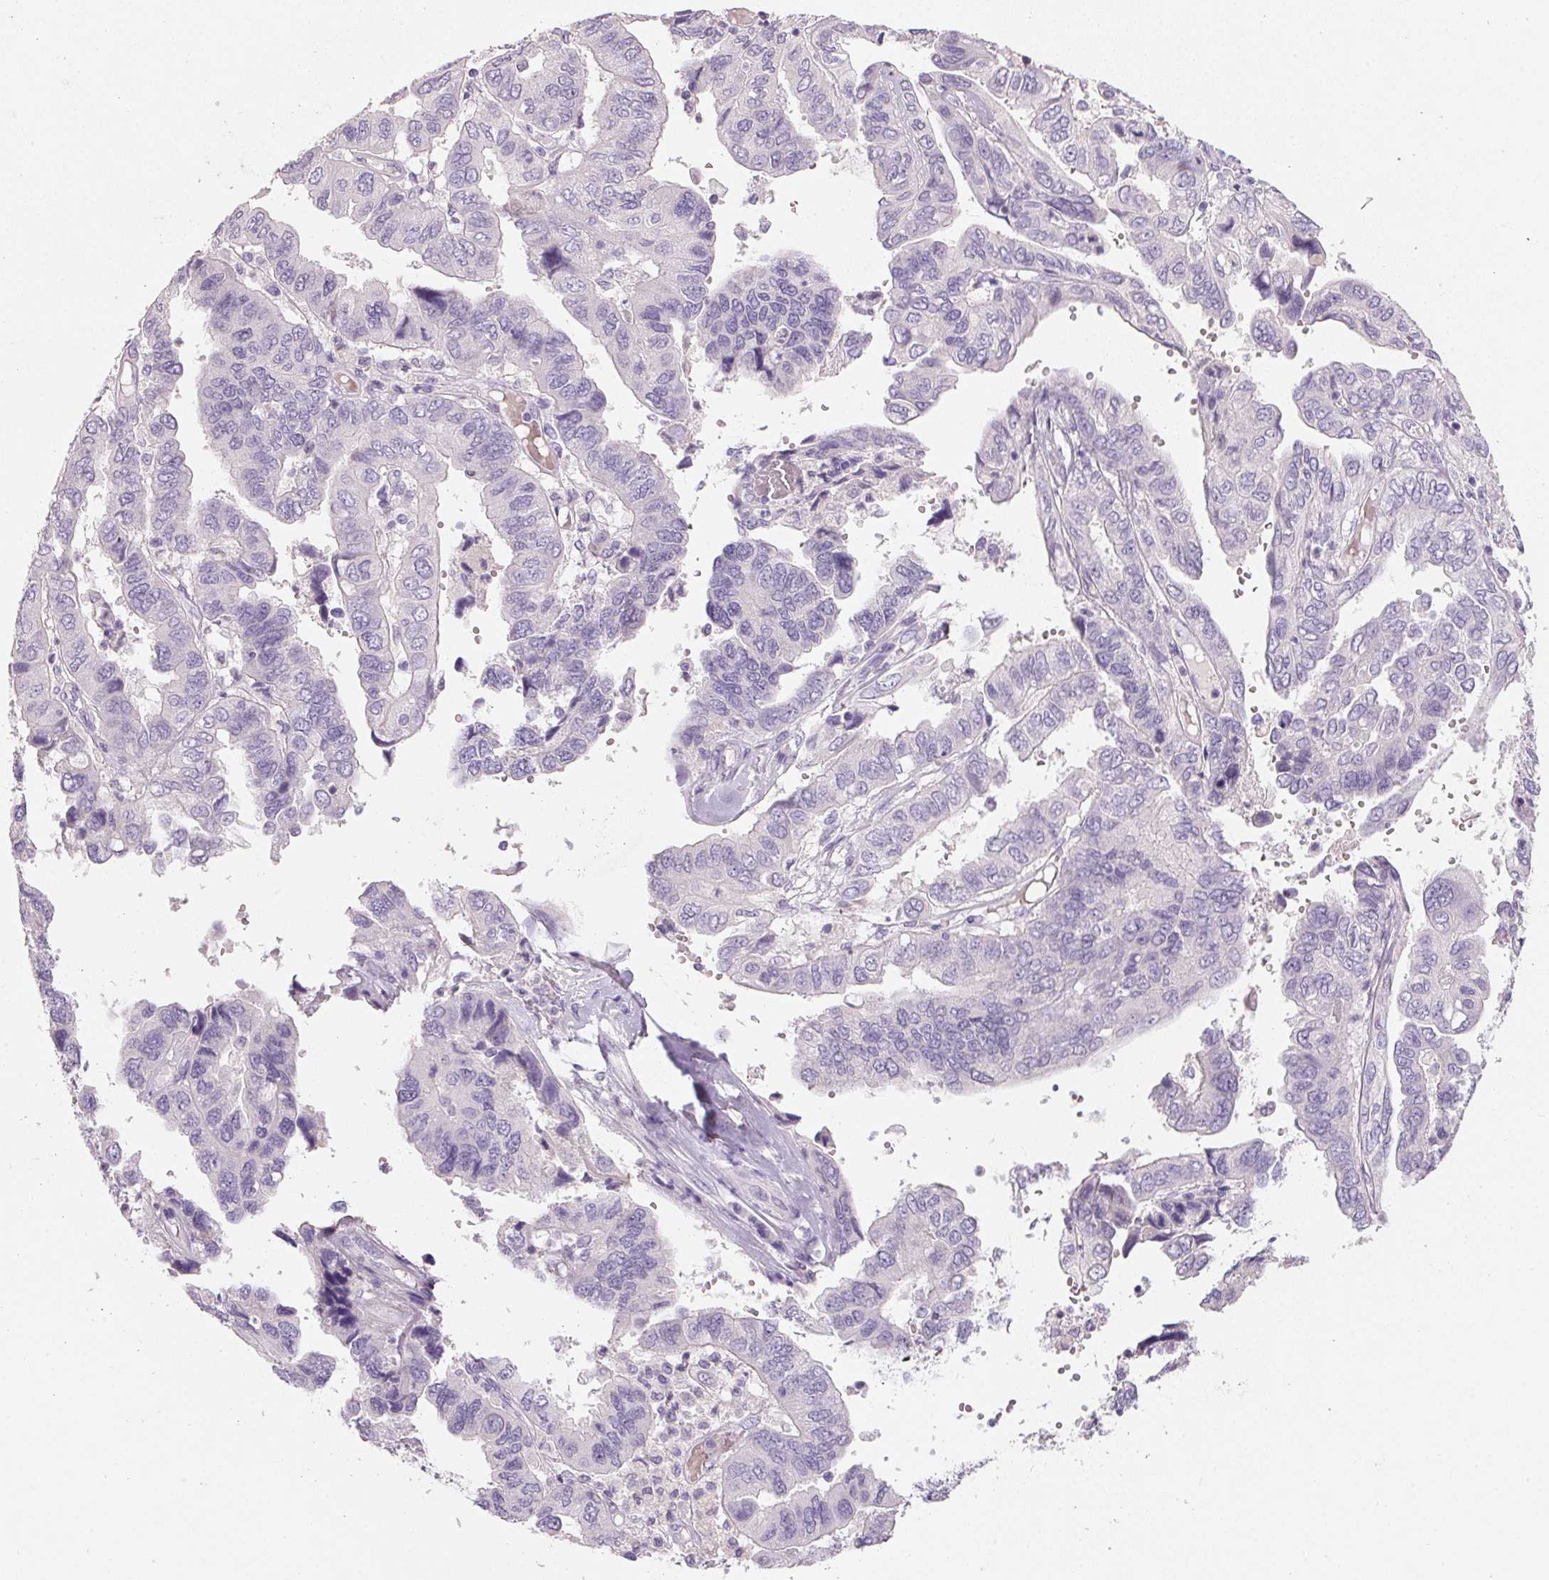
{"staining": {"intensity": "negative", "quantity": "none", "location": "none"}, "tissue": "ovarian cancer", "cell_type": "Tumor cells", "image_type": "cancer", "snomed": [{"axis": "morphology", "description": "Cystadenocarcinoma, serous, NOS"}, {"axis": "topography", "description": "Ovary"}], "caption": "Ovarian serous cystadenocarcinoma stained for a protein using immunohistochemistry (IHC) exhibits no positivity tumor cells.", "gene": "HSD17B1", "patient": {"sex": "female", "age": 79}}